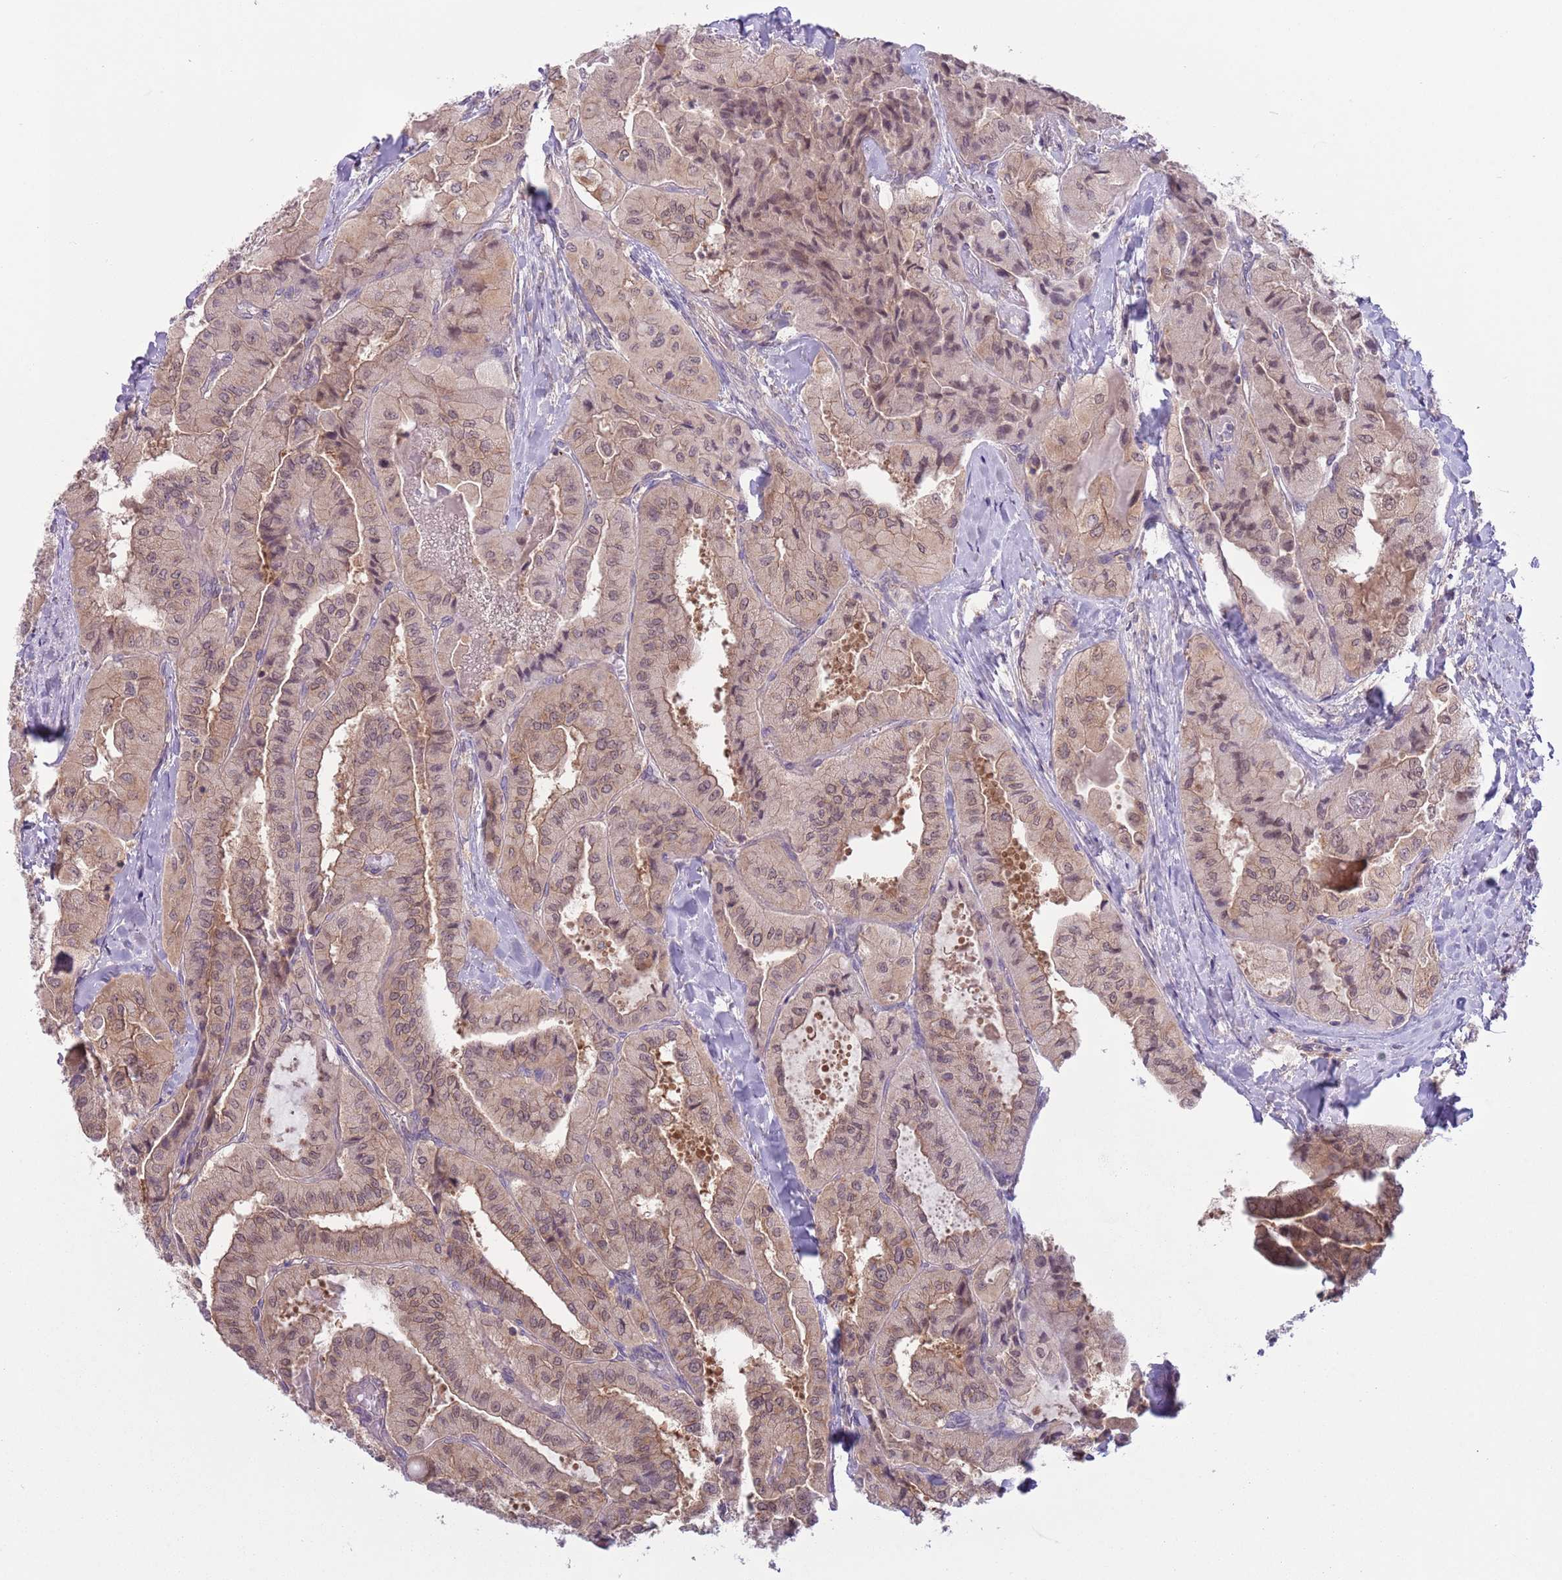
{"staining": {"intensity": "weak", "quantity": ">75%", "location": "cytoplasmic/membranous,nuclear"}, "tissue": "thyroid cancer", "cell_type": "Tumor cells", "image_type": "cancer", "snomed": [{"axis": "morphology", "description": "Normal tissue, NOS"}, {"axis": "morphology", "description": "Papillary adenocarcinoma, NOS"}, {"axis": "topography", "description": "Thyroid gland"}], "caption": "An IHC photomicrograph of neoplastic tissue is shown. Protein staining in brown shows weak cytoplasmic/membranous and nuclear positivity in thyroid cancer (papillary adenocarcinoma) within tumor cells.", "gene": "COPE", "patient": {"sex": "female", "age": 59}}